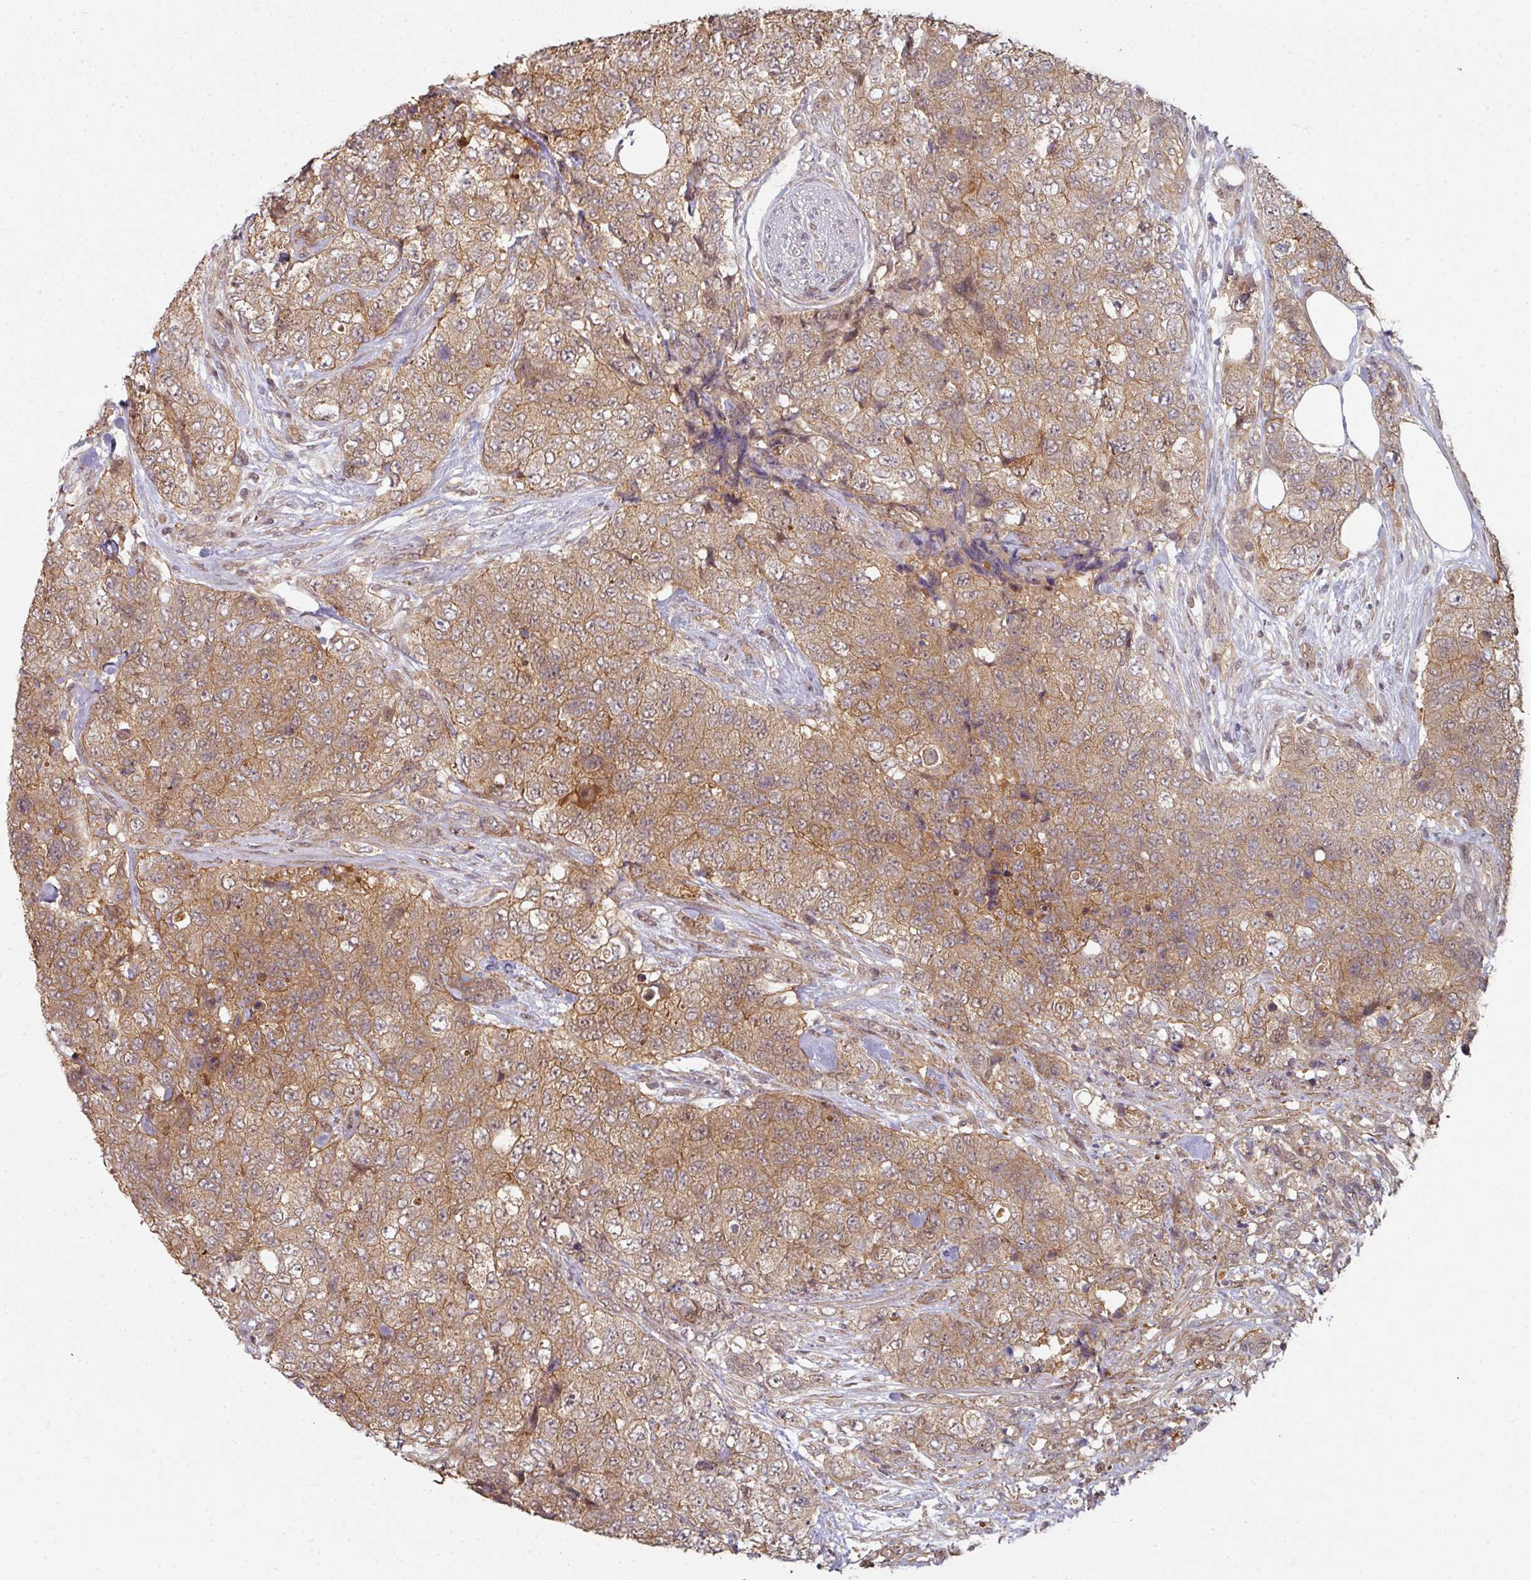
{"staining": {"intensity": "moderate", "quantity": ">75%", "location": "cytoplasmic/membranous"}, "tissue": "urothelial cancer", "cell_type": "Tumor cells", "image_type": "cancer", "snomed": [{"axis": "morphology", "description": "Urothelial carcinoma, High grade"}, {"axis": "topography", "description": "Urinary bladder"}], "caption": "High-grade urothelial carcinoma stained with DAB immunohistochemistry (IHC) demonstrates medium levels of moderate cytoplasmic/membranous expression in about >75% of tumor cells.", "gene": "PSME3IP1", "patient": {"sex": "female", "age": 78}}